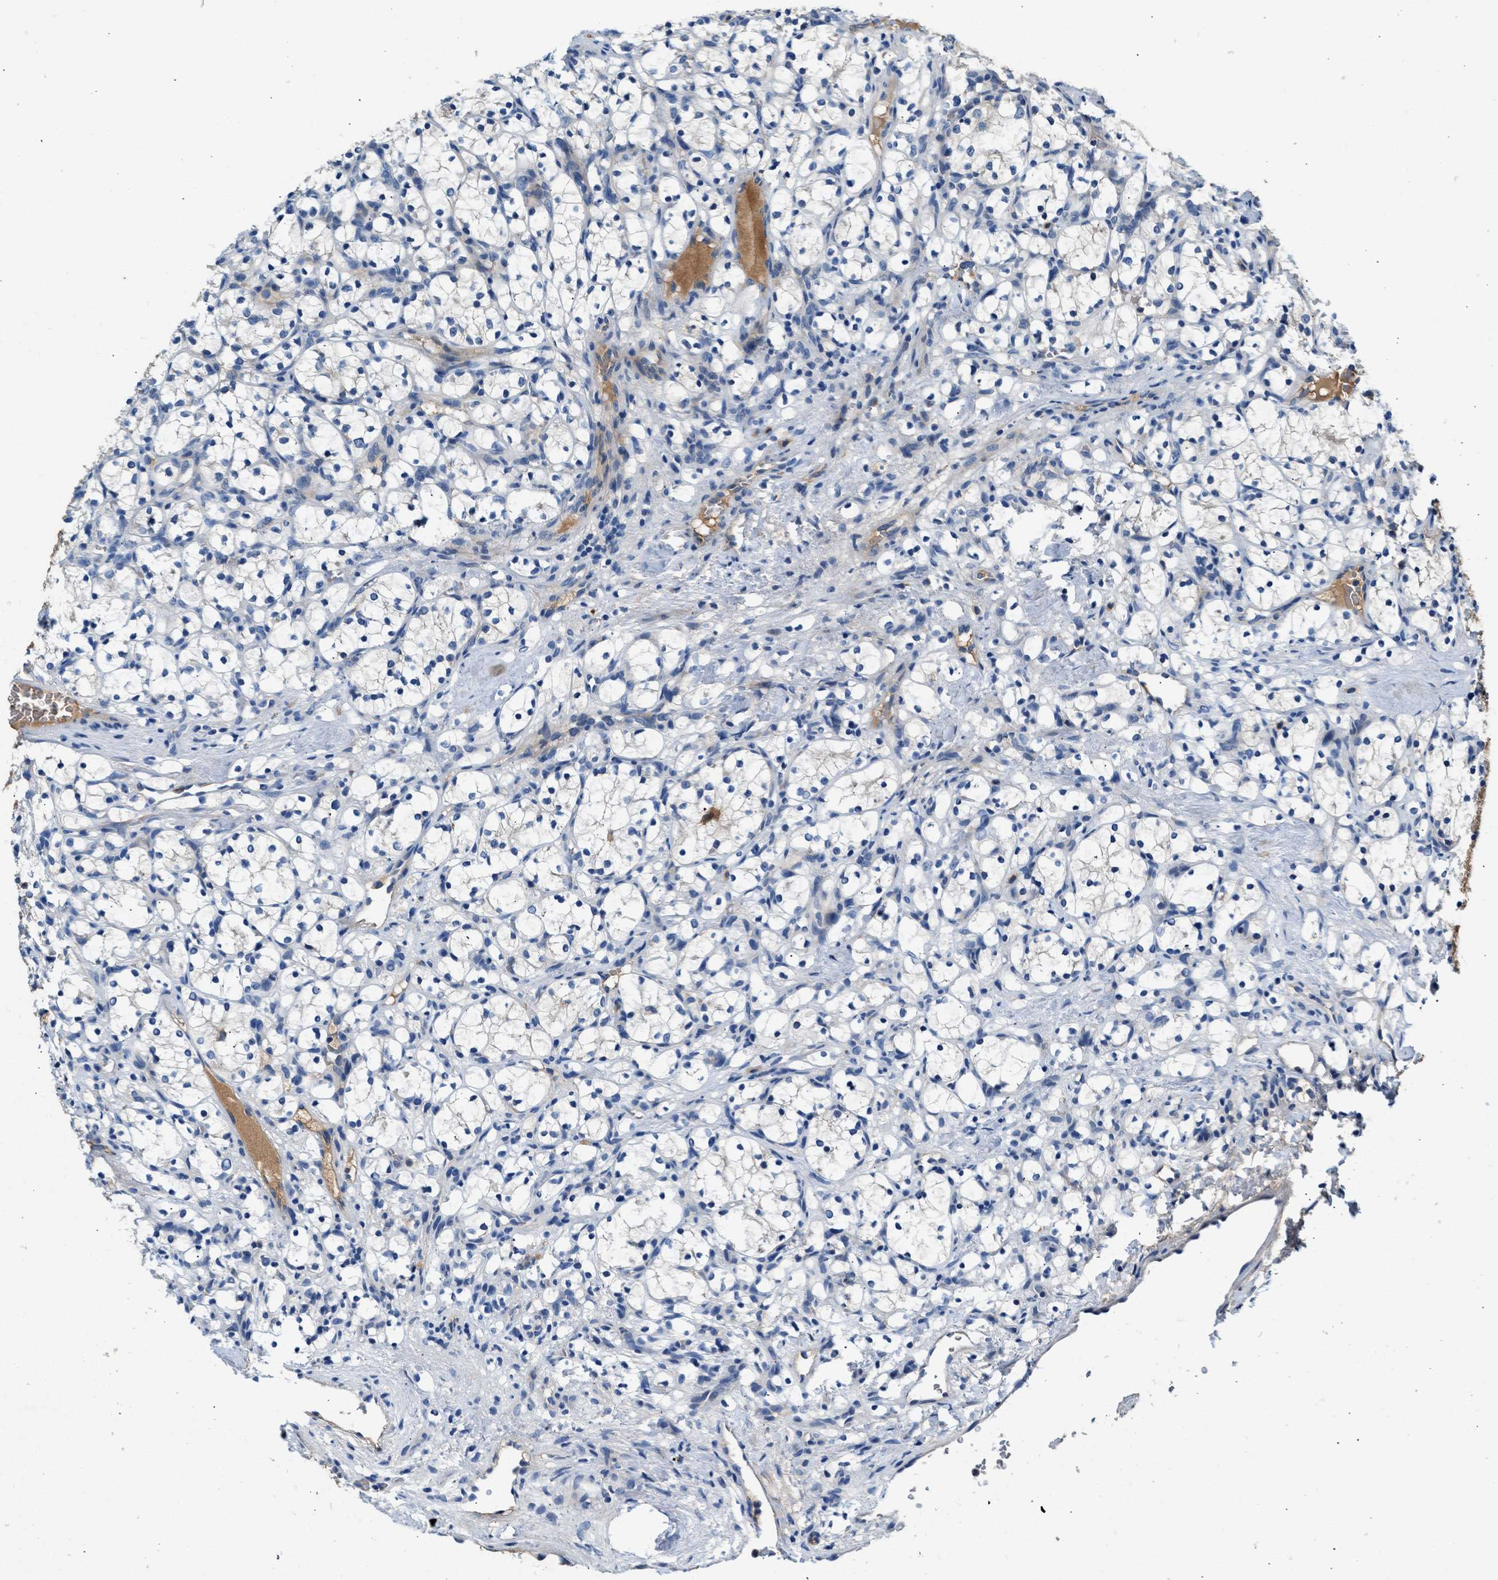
{"staining": {"intensity": "negative", "quantity": "none", "location": "none"}, "tissue": "renal cancer", "cell_type": "Tumor cells", "image_type": "cancer", "snomed": [{"axis": "morphology", "description": "Adenocarcinoma, NOS"}, {"axis": "topography", "description": "Kidney"}], "caption": "Tumor cells are negative for brown protein staining in renal adenocarcinoma.", "gene": "RWDD2B", "patient": {"sex": "female", "age": 69}}